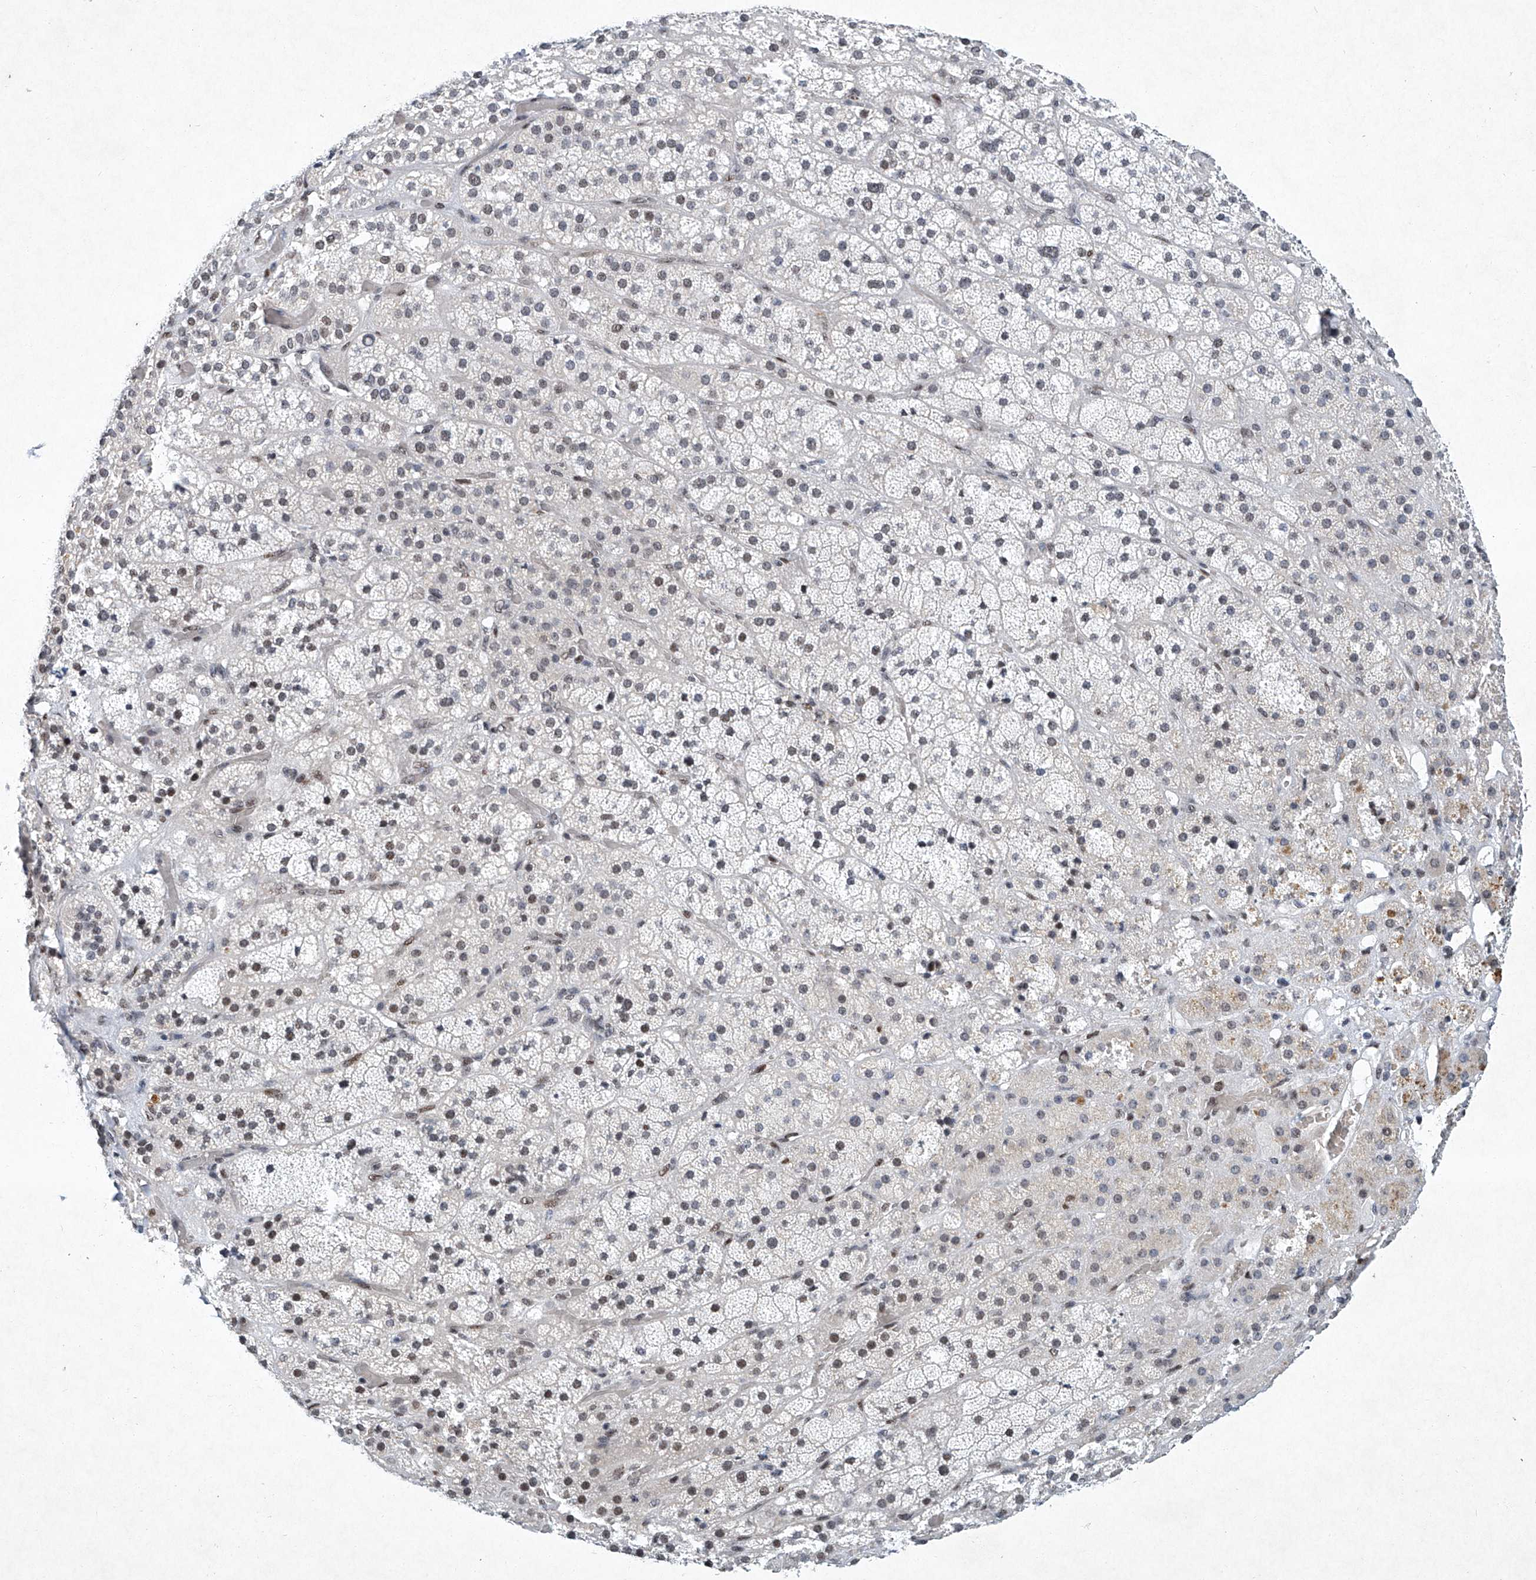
{"staining": {"intensity": "moderate", "quantity": "<25%", "location": "nuclear"}, "tissue": "adrenal gland", "cell_type": "Glandular cells", "image_type": "normal", "snomed": [{"axis": "morphology", "description": "Normal tissue, NOS"}, {"axis": "topography", "description": "Adrenal gland"}], "caption": "Adrenal gland was stained to show a protein in brown. There is low levels of moderate nuclear positivity in approximately <25% of glandular cells. (DAB = brown stain, brightfield microscopy at high magnification).", "gene": "TFDP1", "patient": {"sex": "male", "age": 57}}